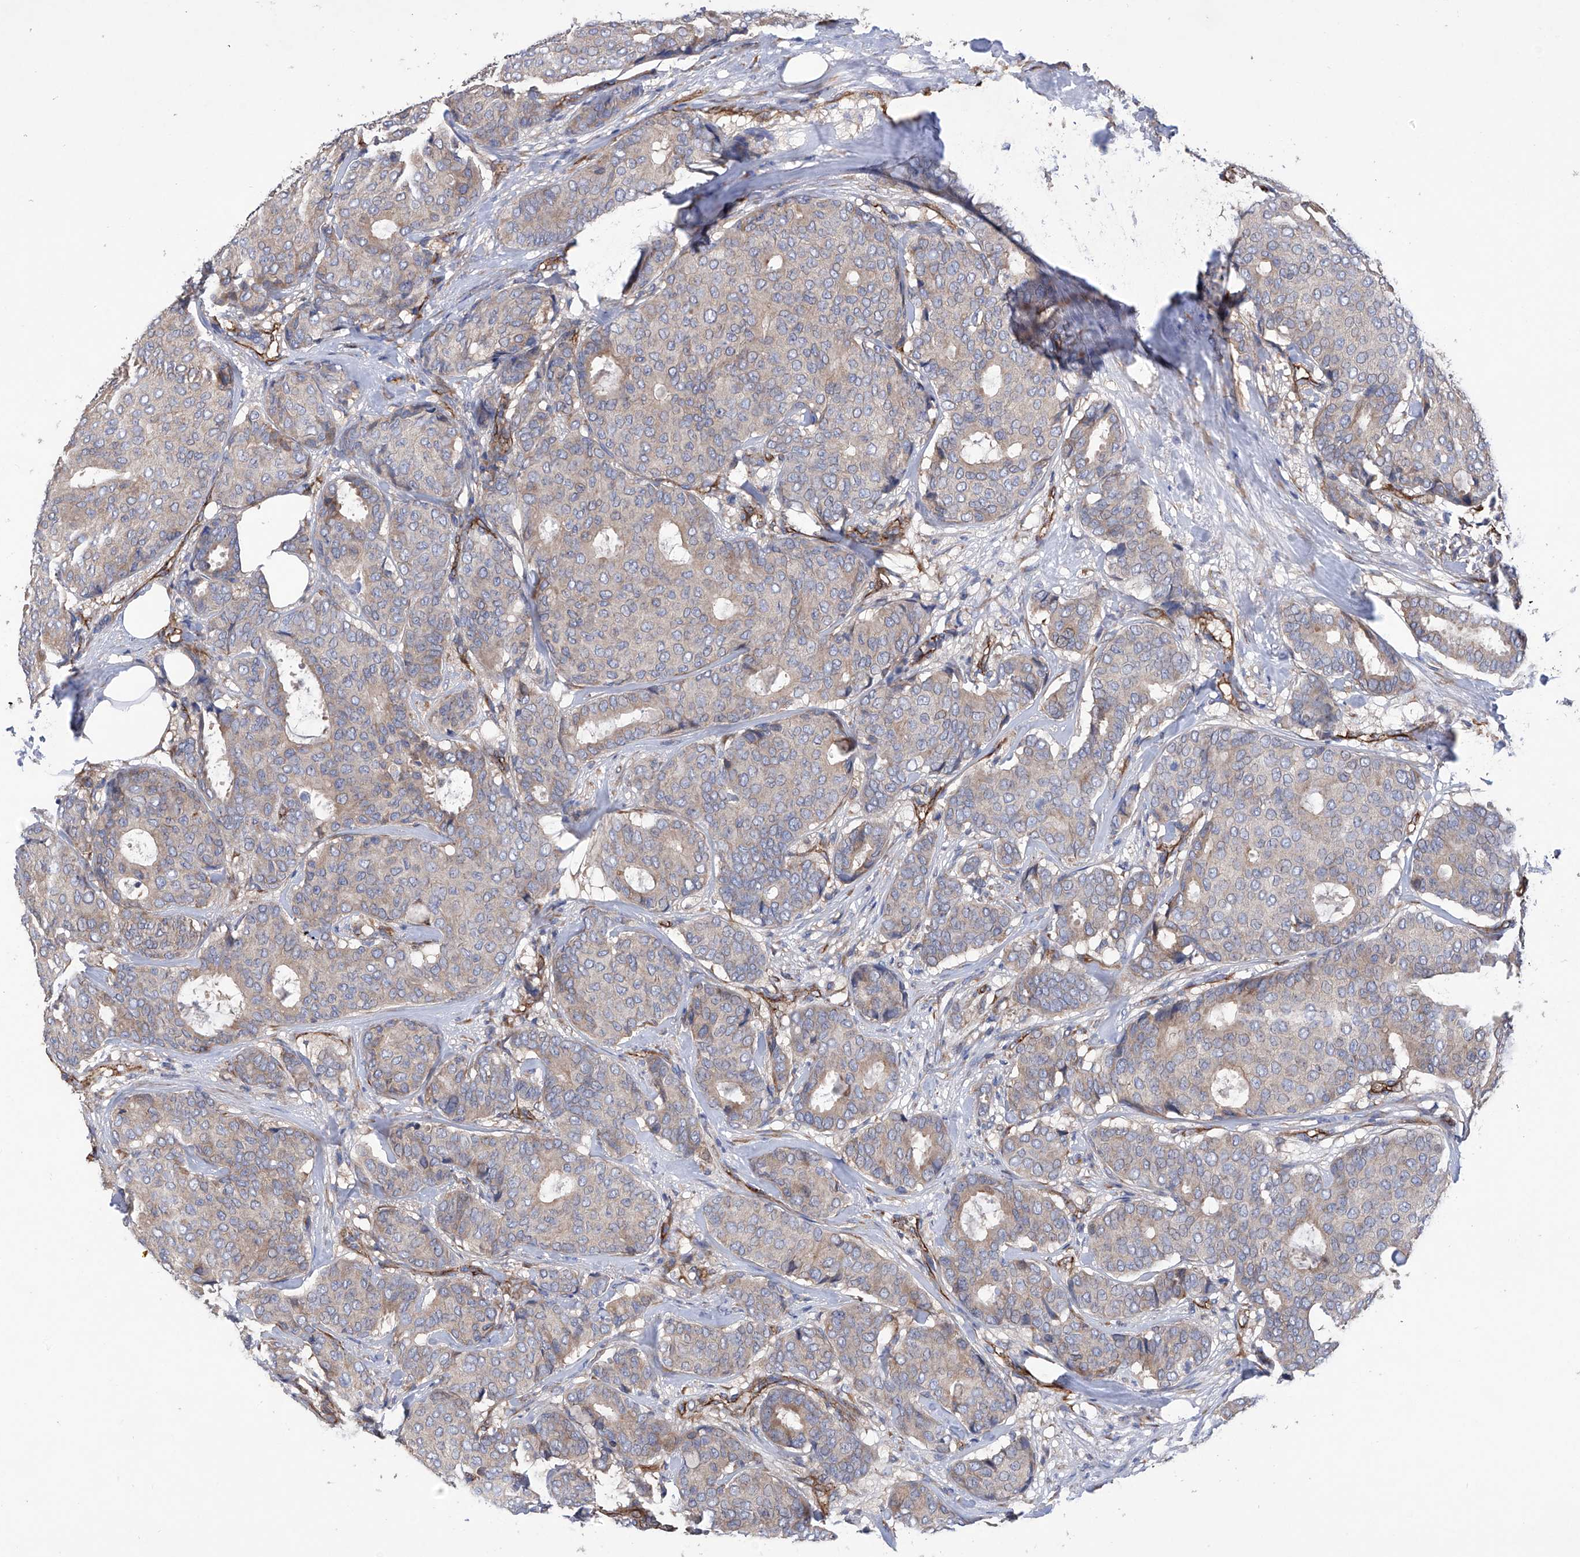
{"staining": {"intensity": "weak", "quantity": "25%-75%", "location": "cytoplasmic/membranous"}, "tissue": "breast cancer", "cell_type": "Tumor cells", "image_type": "cancer", "snomed": [{"axis": "morphology", "description": "Duct carcinoma"}, {"axis": "topography", "description": "Breast"}], "caption": "Brown immunohistochemical staining in breast cancer shows weak cytoplasmic/membranous staining in approximately 25%-75% of tumor cells.", "gene": "INPP5B", "patient": {"sex": "female", "age": 75}}